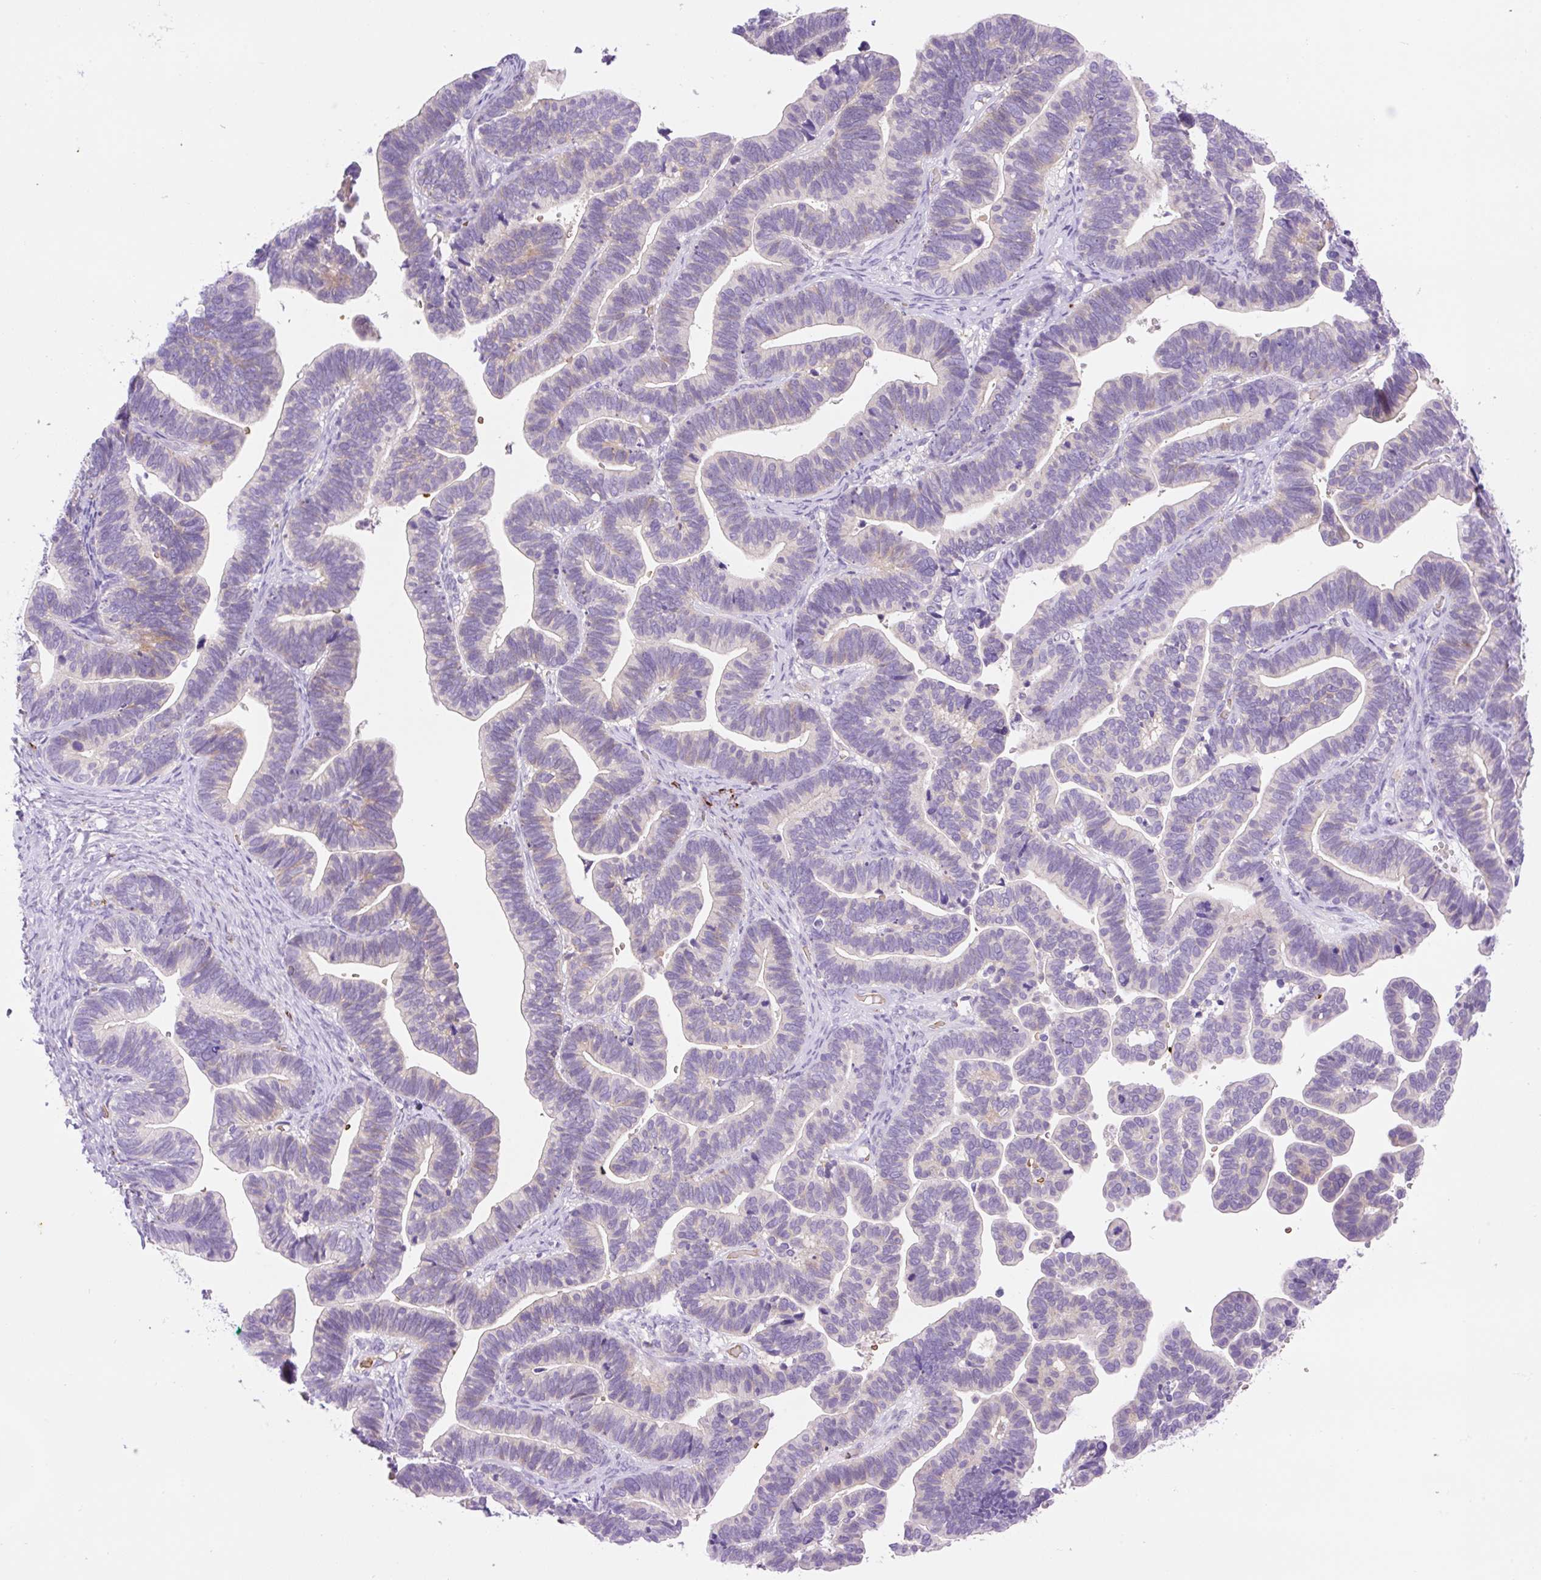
{"staining": {"intensity": "negative", "quantity": "none", "location": "none"}, "tissue": "ovarian cancer", "cell_type": "Tumor cells", "image_type": "cancer", "snomed": [{"axis": "morphology", "description": "Cystadenocarcinoma, serous, NOS"}, {"axis": "topography", "description": "Ovary"}], "caption": "A high-resolution histopathology image shows IHC staining of ovarian serous cystadenocarcinoma, which reveals no significant expression in tumor cells.", "gene": "LHFPL5", "patient": {"sex": "female", "age": 56}}